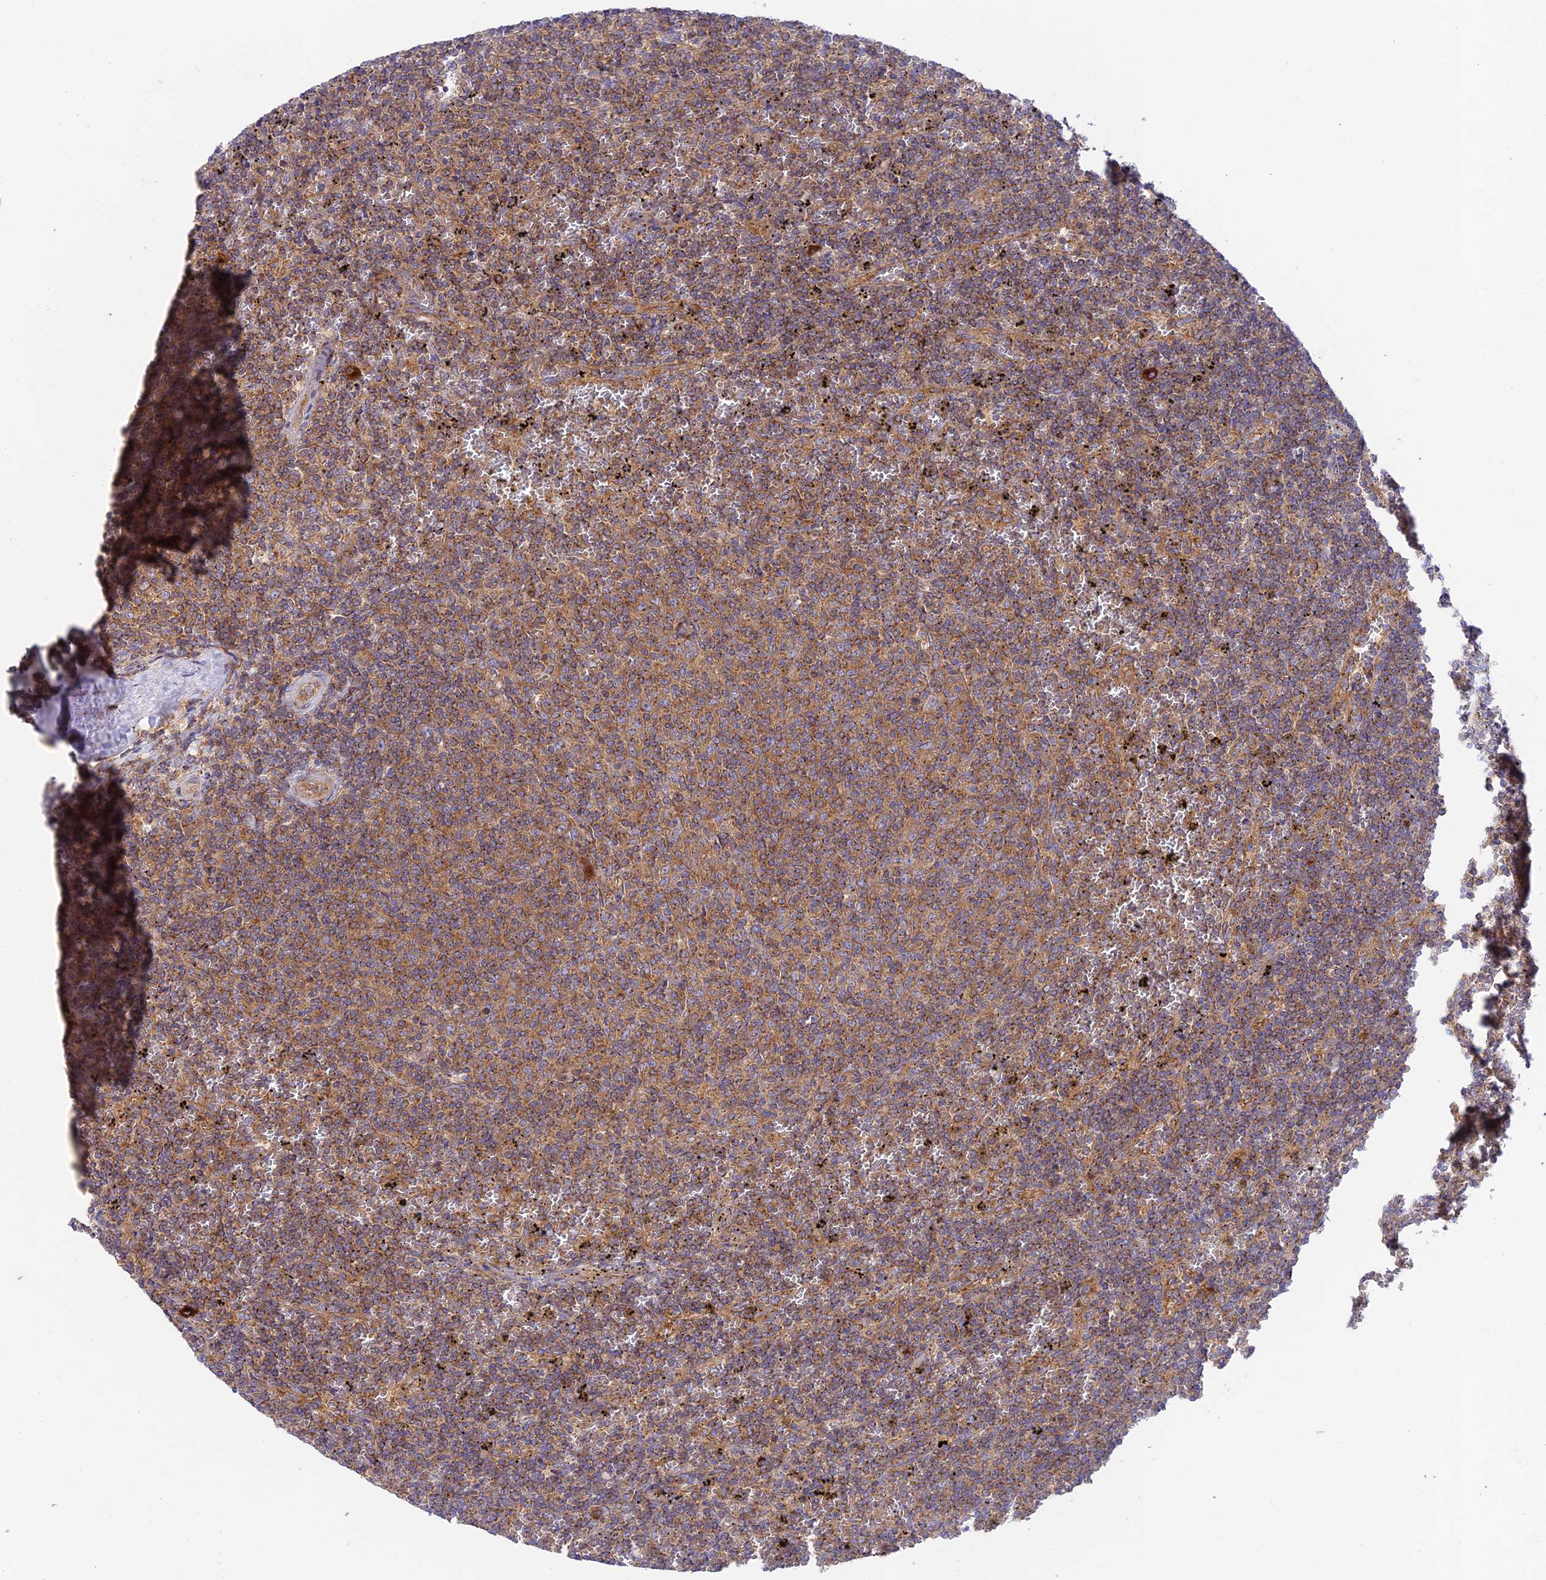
{"staining": {"intensity": "weak", "quantity": "25%-75%", "location": "cytoplasmic/membranous"}, "tissue": "lymphoma", "cell_type": "Tumor cells", "image_type": "cancer", "snomed": [{"axis": "morphology", "description": "Malignant lymphoma, non-Hodgkin's type, Low grade"}, {"axis": "topography", "description": "Spleen"}], "caption": "The photomicrograph displays immunohistochemical staining of lymphoma. There is weak cytoplasmic/membranous positivity is identified in about 25%-75% of tumor cells. Nuclei are stained in blue.", "gene": "GOLGA3", "patient": {"sex": "female", "age": 50}}